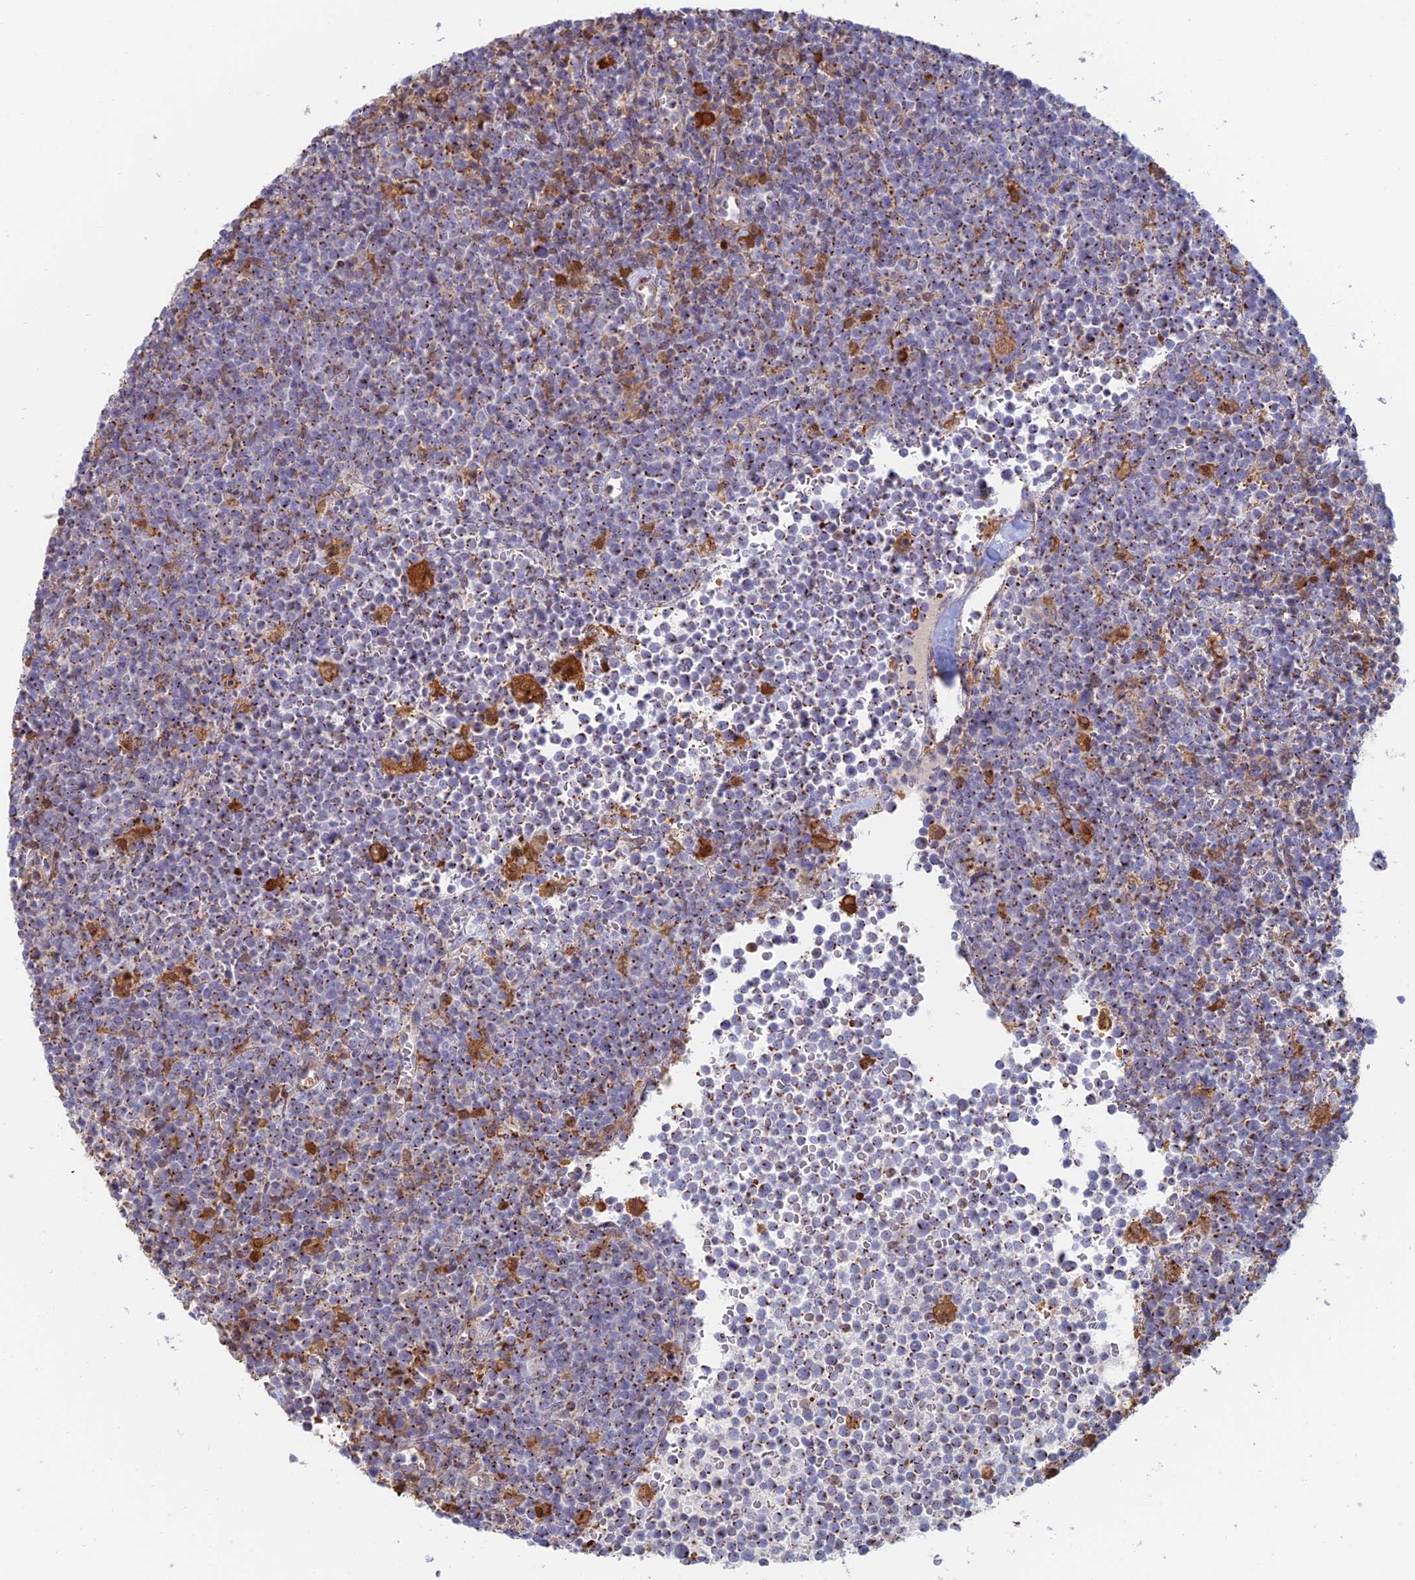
{"staining": {"intensity": "strong", "quantity": "25%-75%", "location": "cytoplasmic/membranous"}, "tissue": "lymphoma", "cell_type": "Tumor cells", "image_type": "cancer", "snomed": [{"axis": "morphology", "description": "Malignant lymphoma, non-Hodgkin's type, High grade"}, {"axis": "topography", "description": "Lymph node"}], "caption": "Immunohistochemistry (IHC) of lymphoma reveals high levels of strong cytoplasmic/membranous expression in approximately 25%-75% of tumor cells. The protein is stained brown, and the nuclei are stained in blue (DAB IHC with brightfield microscopy, high magnification).", "gene": "HS2ST1", "patient": {"sex": "male", "age": 61}}